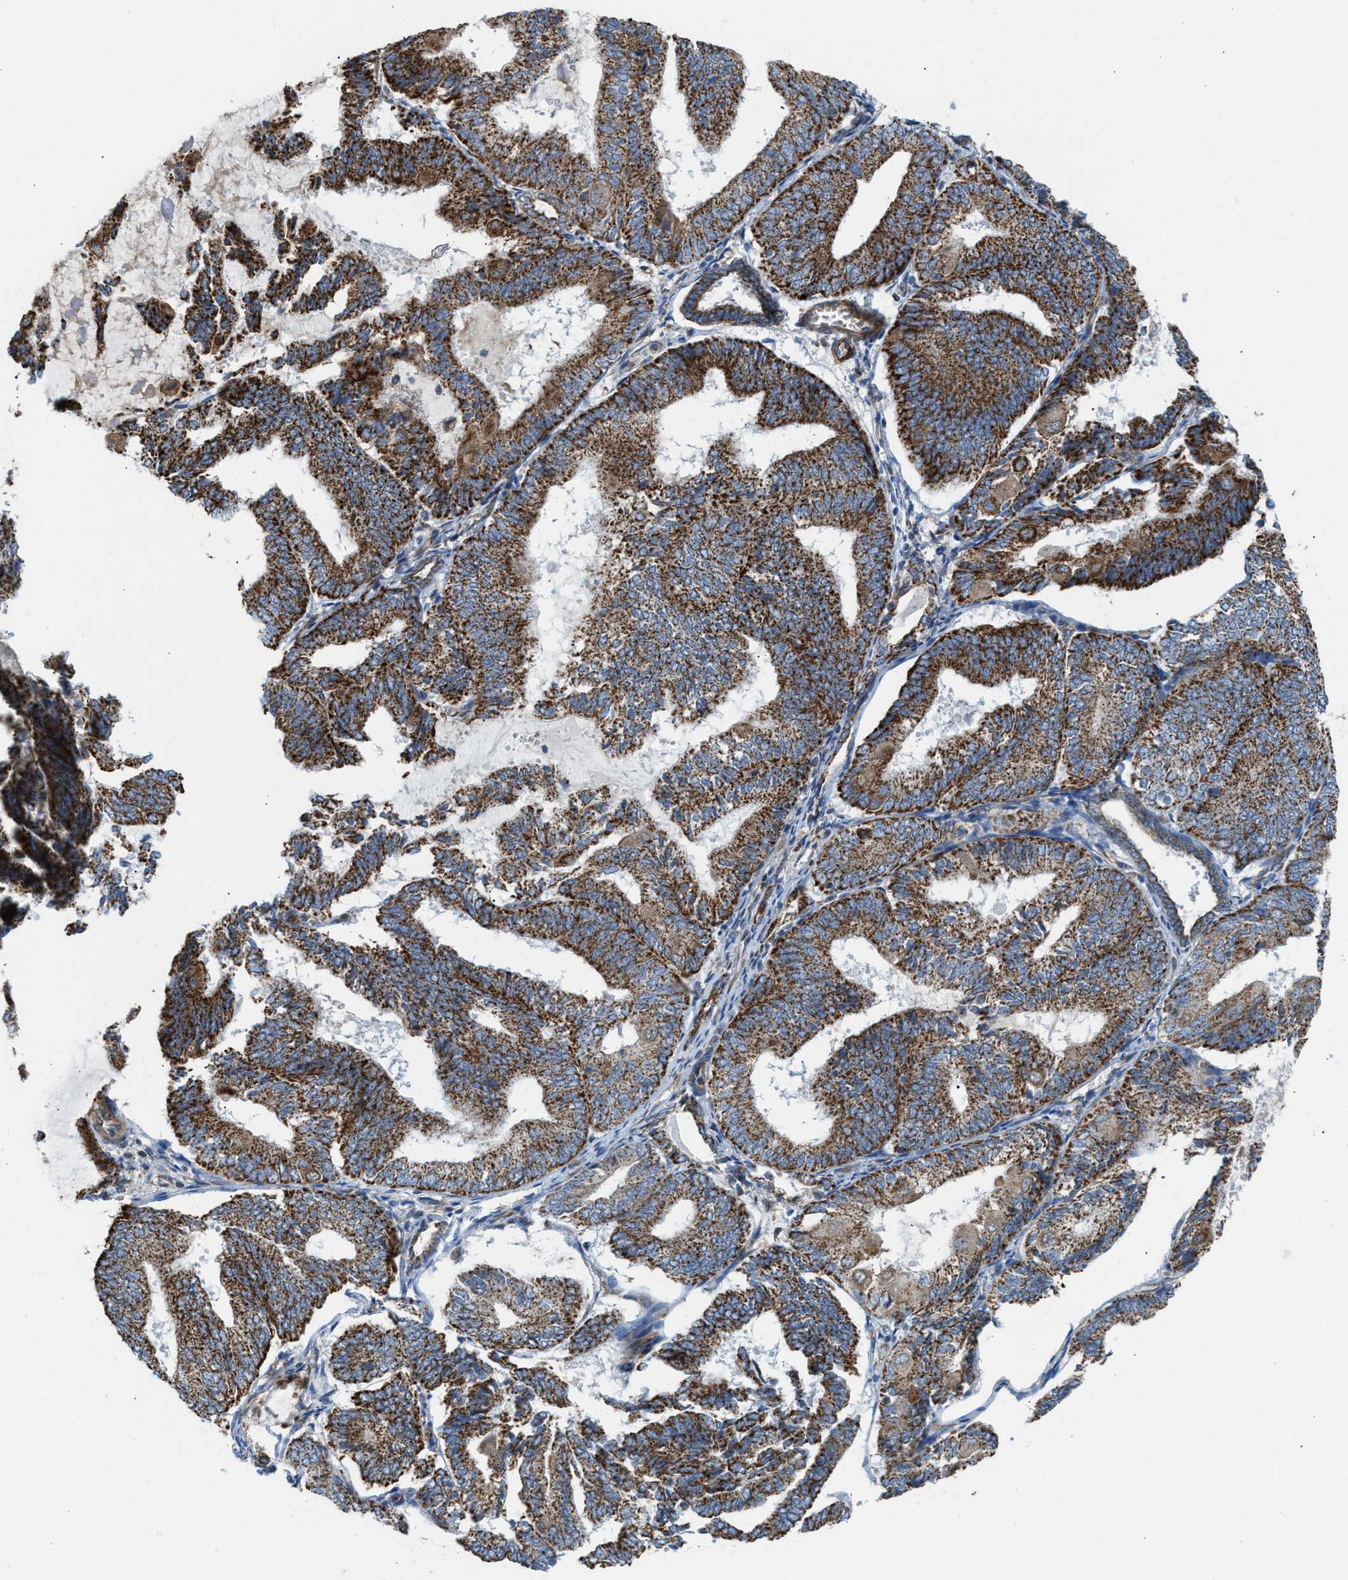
{"staining": {"intensity": "strong", "quantity": ">75%", "location": "cytoplasmic/membranous"}, "tissue": "endometrial cancer", "cell_type": "Tumor cells", "image_type": "cancer", "snomed": [{"axis": "morphology", "description": "Adenocarcinoma, NOS"}, {"axis": "topography", "description": "Endometrium"}], "caption": "The photomicrograph demonstrates staining of endometrial cancer, revealing strong cytoplasmic/membranous protein expression (brown color) within tumor cells. (DAB (3,3'-diaminobenzidine) = brown stain, brightfield microscopy at high magnification).", "gene": "SLC10A3", "patient": {"sex": "female", "age": 81}}